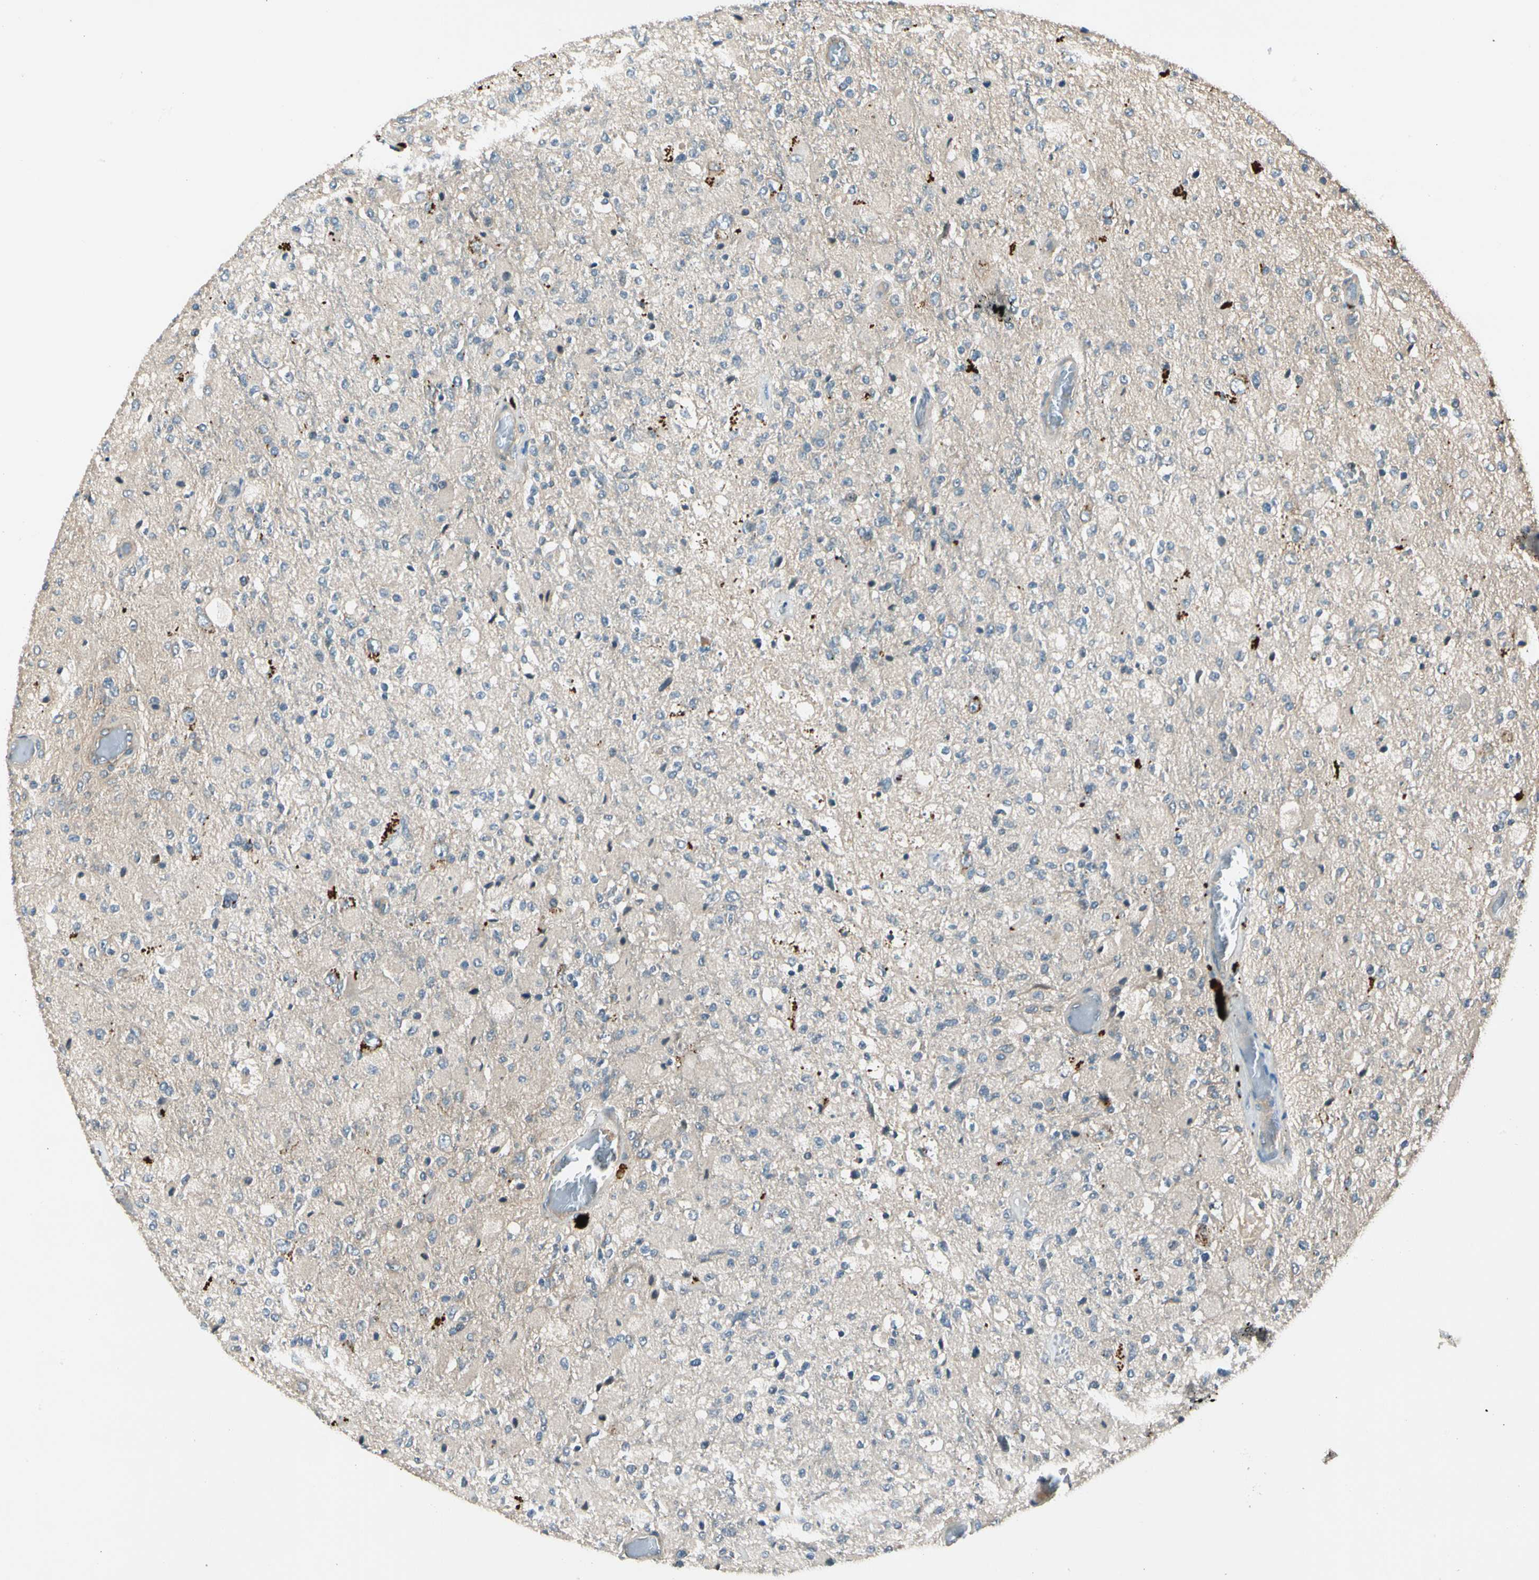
{"staining": {"intensity": "weak", "quantity": ">75%", "location": "cytoplasmic/membranous"}, "tissue": "glioma", "cell_type": "Tumor cells", "image_type": "cancer", "snomed": [{"axis": "morphology", "description": "Normal tissue, NOS"}, {"axis": "morphology", "description": "Glioma, malignant, High grade"}, {"axis": "topography", "description": "Cerebral cortex"}], "caption": "Glioma stained with a brown dye shows weak cytoplasmic/membranous positive expression in about >75% of tumor cells.", "gene": "ROCK2", "patient": {"sex": "male", "age": 77}}